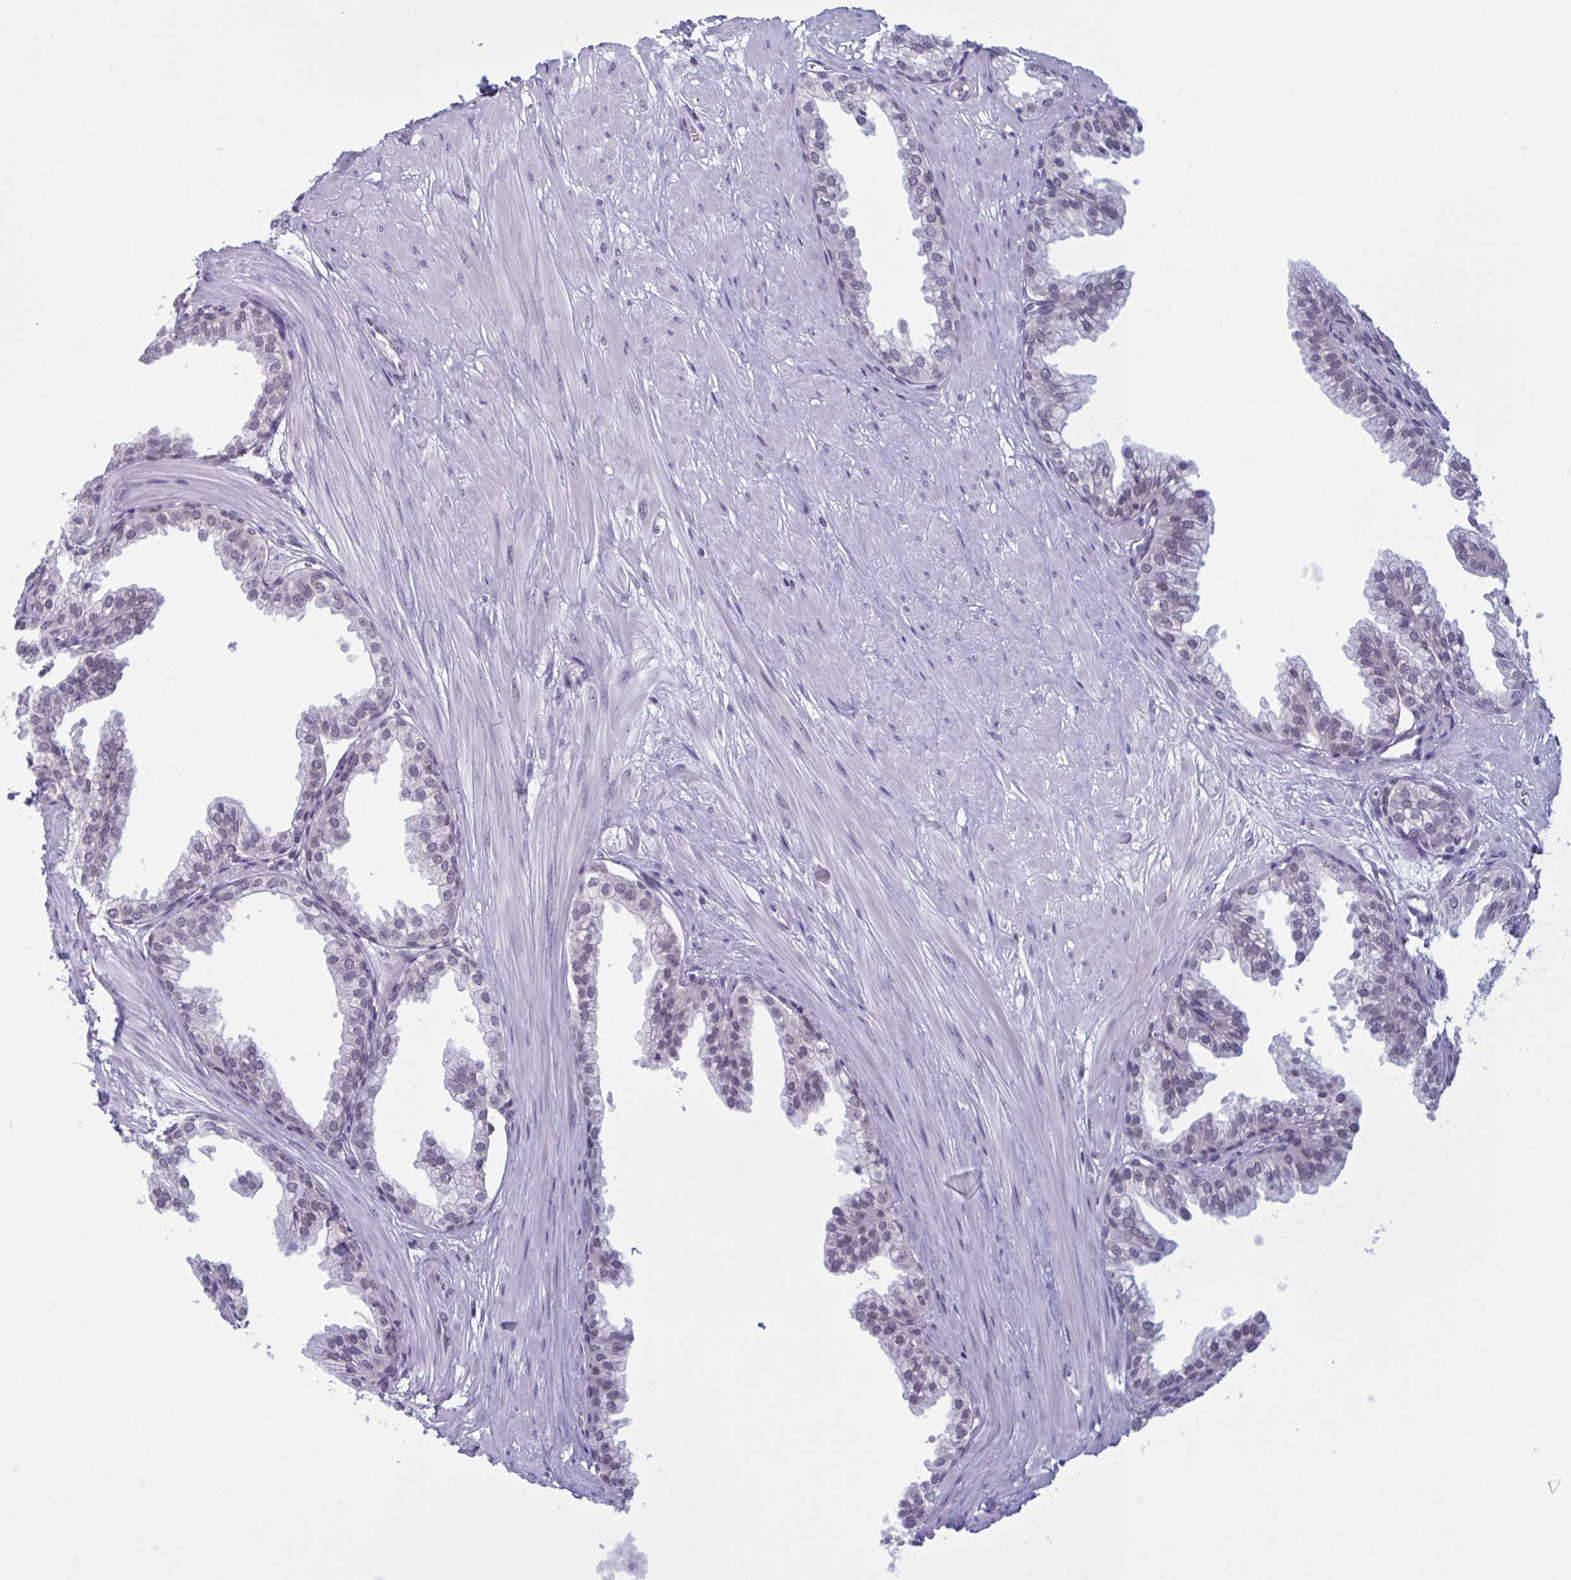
{"staining": {"intensity": "moderate", "quantity": "25%-75%", "location": "cytoplasmic/membranous,nuclear"}, "tissue": "prostate", "cell_type": "Glandular cells", "image_type": "normal", "snomed": [{"axis": "morphology", "description": "Normal tissue, NOS"}, {"axis": "topography", "description": "Prostate"}, {"axis": "topography", "description": "Peripheral nerve tissue"}], "caption": "A micrograph showing moderate cytoplasmic/membranous,nuclear staining in about 25%-75% of glandular cells in normal prostate, as visualized by brown immunohistochemical staining.", "gene": "TGM6", "patient": {"sex": "male", "age": 55}}